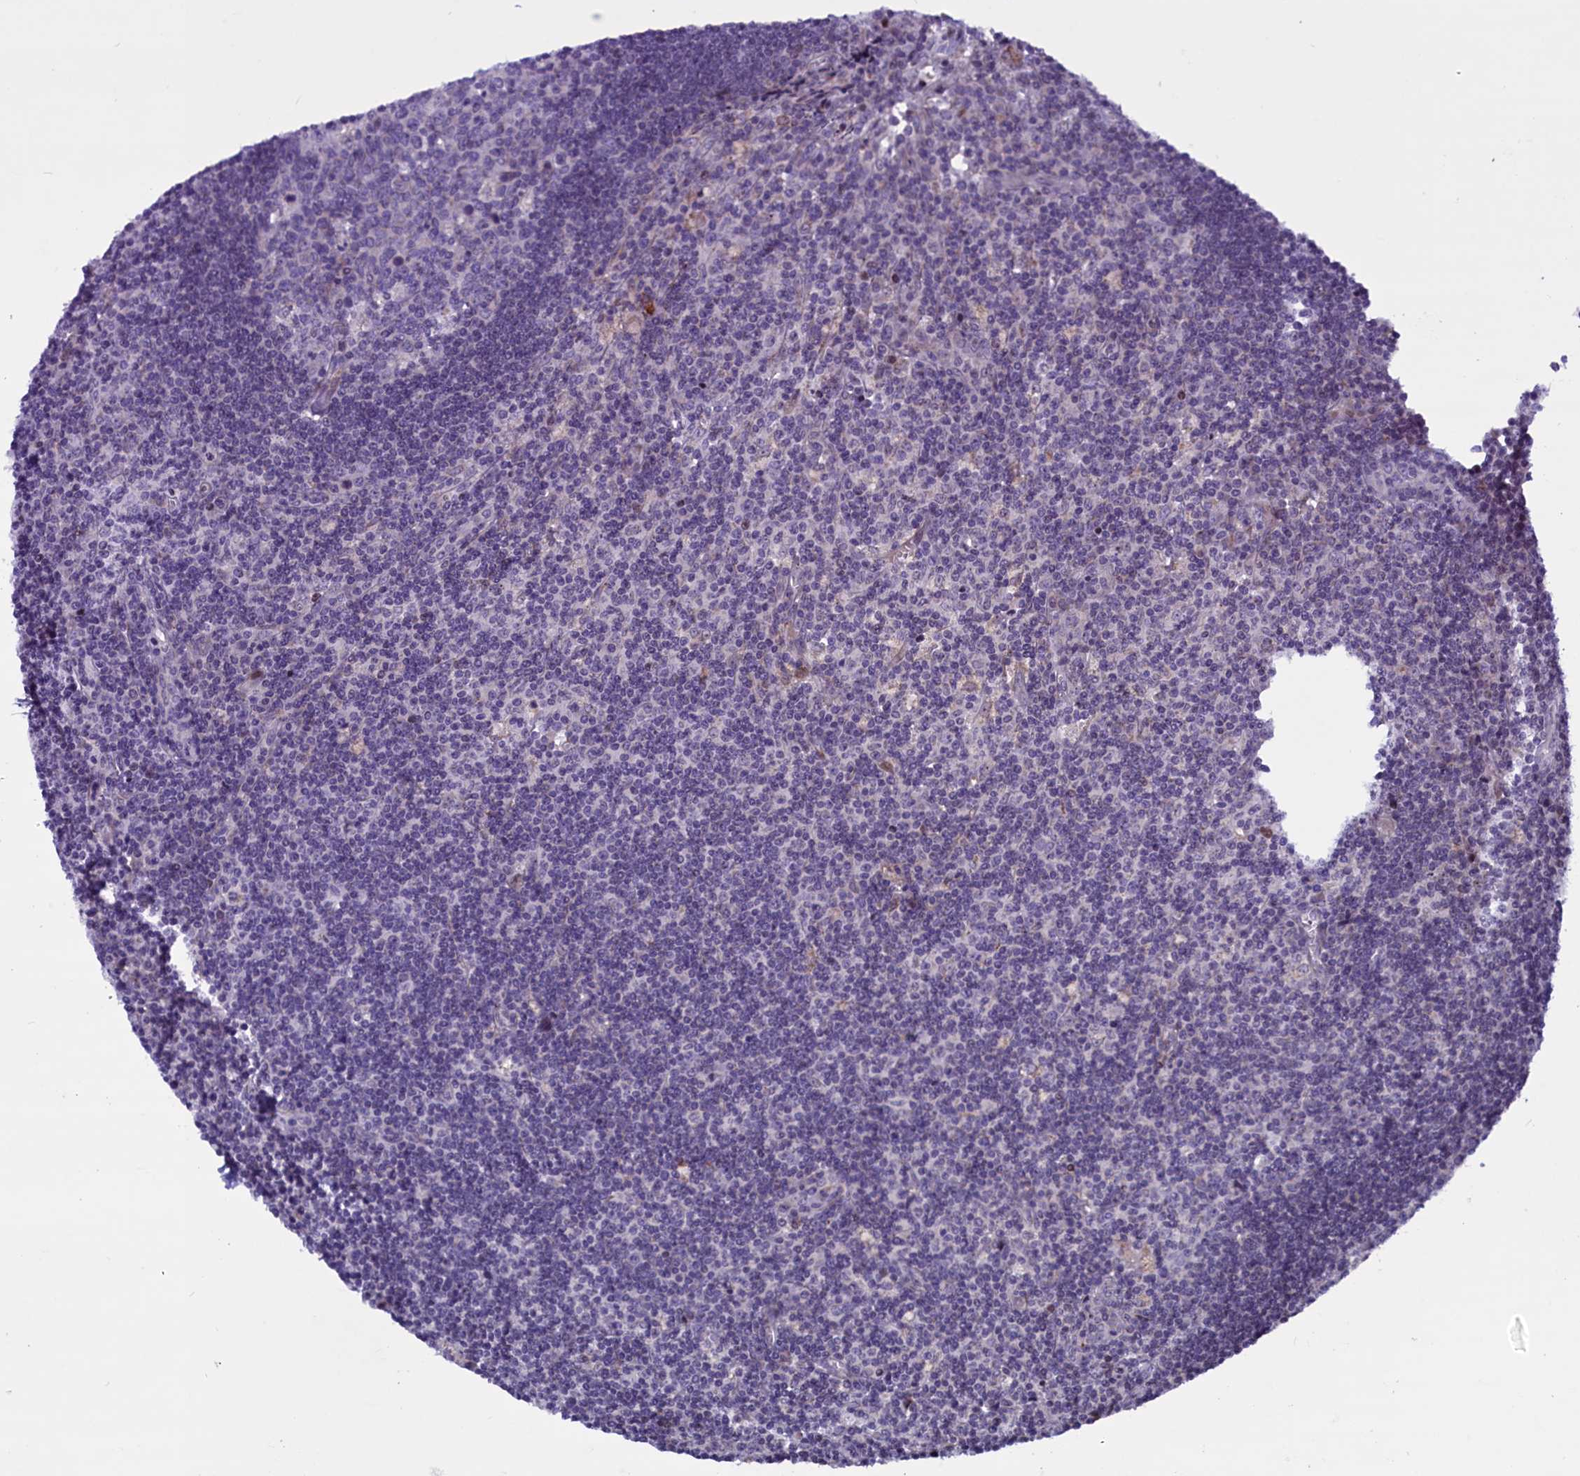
{"staining": {"intensity": "weak", "quantity": "<25%", "location": "cytoplasmic/membranous"}, "tissue": "lymph node", "cell_type": "Germinal center cells", "image_type": "normal", "snomed": [{"axis": "morphology", "description": "Normal tissue, NOS"}, {"axis": "topography", "description": "Lymph node"}], "caption": "Immunohistochemistry histopathology image of normal lymph node: human lymph node stained with DAB displays no significant protein staining in germinal center cells.", "gene": "MIEF2", "patient": {"sex": "male", "age": 58}}